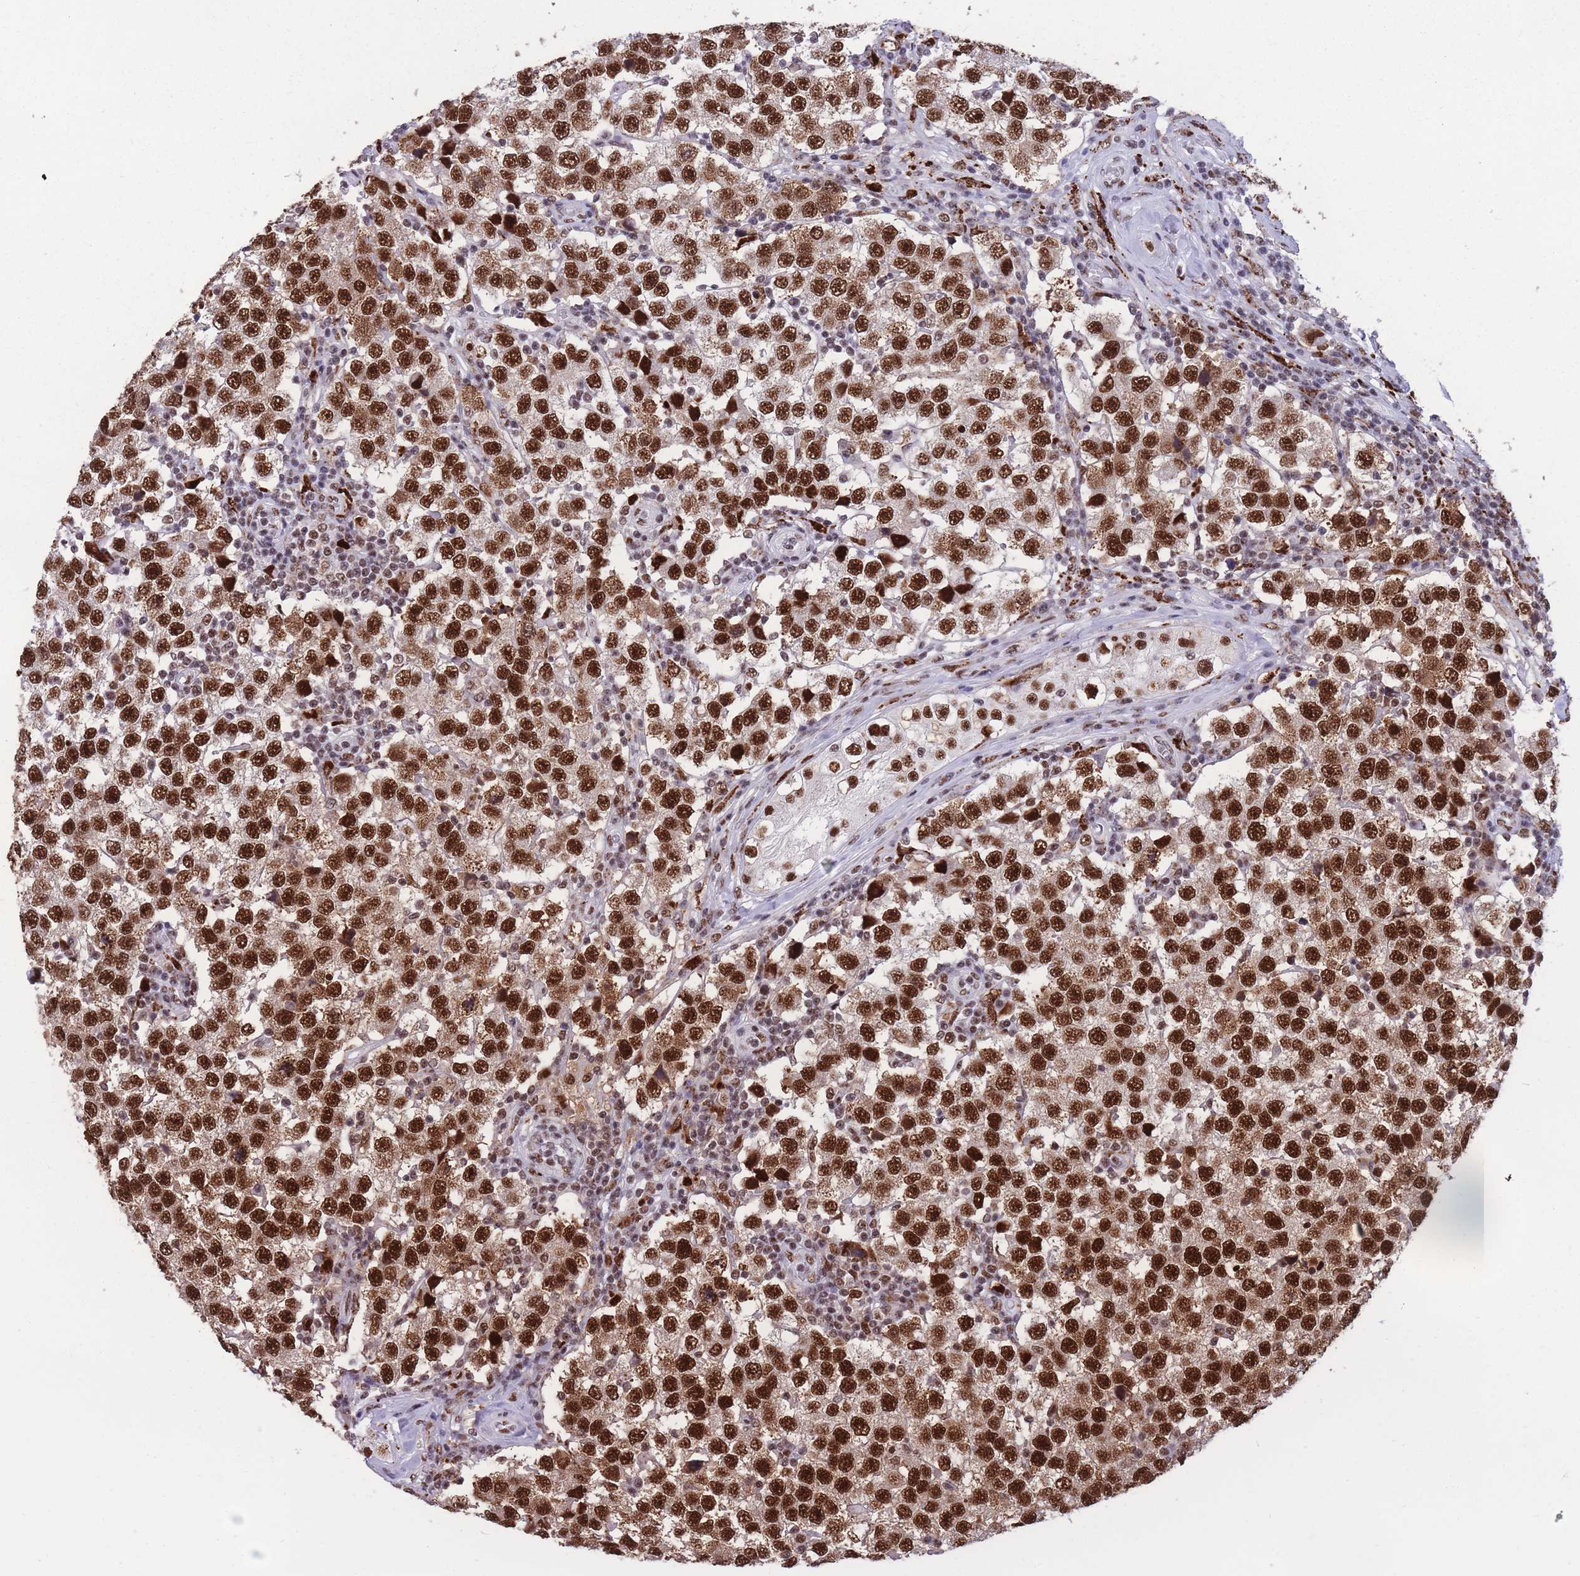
{"staining": {"intensity": "strong", "quantity": ">75%", "location": "nuclear"}, "tissue": "testis cancer", "cell_type": "Tumor cells", "image_type": "cancer", "snomed": [{"axis": "morphology", "description": "Seminoma, NOS"}, {"axis": "topography", "description": "Testis"}], "caption": "Testis cancer (seminoma) tissue exhibits strong nuclear expression in approximately >75% of tumor cells, visualized by immunohistochemistry.", "gene": "PRPF19", "patient": {"sex": "male", "age": 34}}